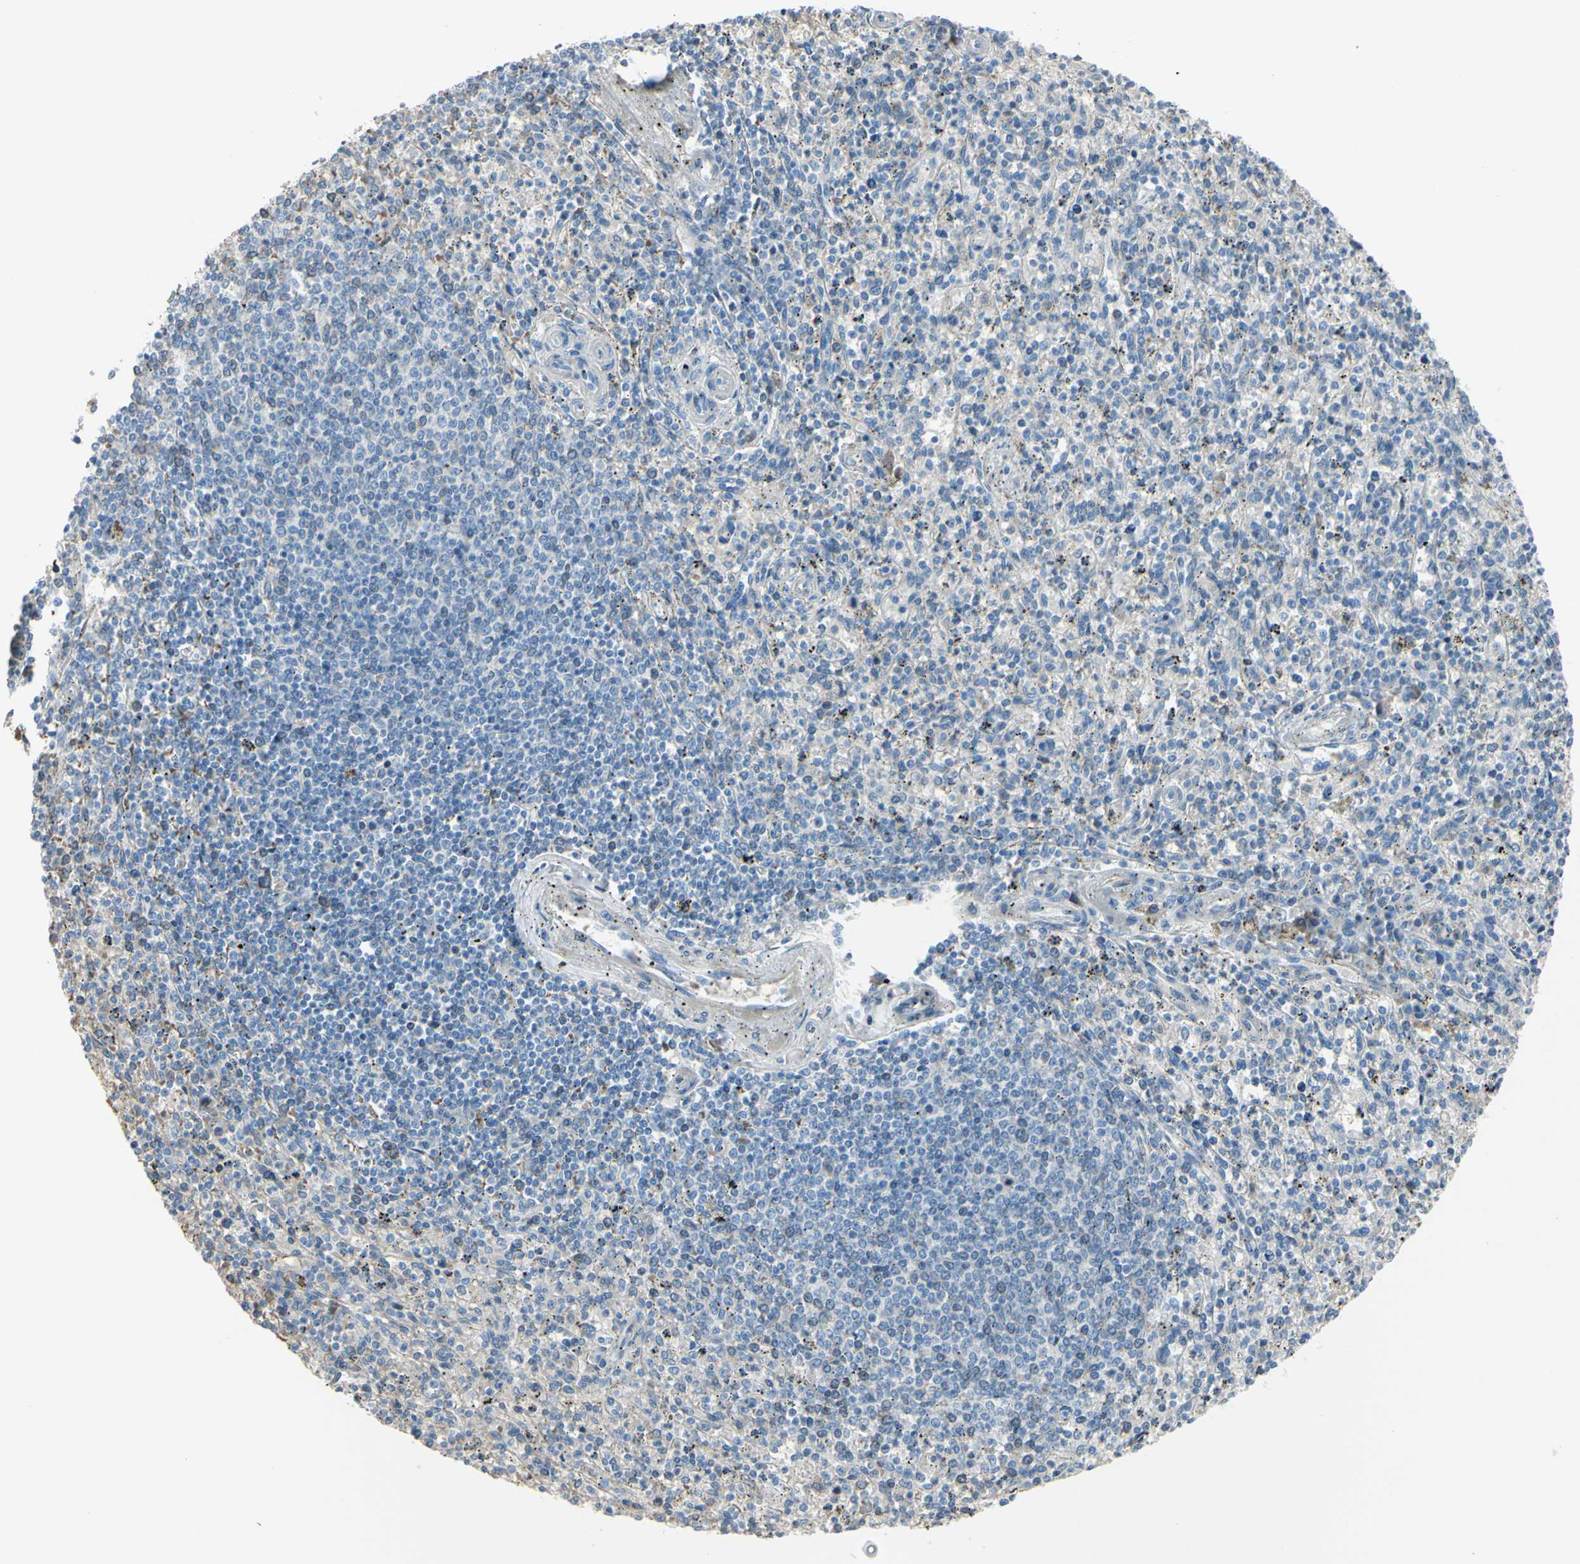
{"staining": {"intensity": "negative", "quantity": "none", "location": "none"}, "tissue": "spleen", "cell_type": "Cells in red pulp", "image_type": "normal", "snomed": [{"axis": "morphology", "description": "Normal tissue, NOS"}, {"axis": "topography", "description": "Spleen"}], "caption": "High power microscopy histopathology image of an immunohistochemistry (IHC) micrograph of normal spleen, revealing no significant staining in cells in red pulp. (DAB immunohistochemistry, high magnification).", "gene": "NCBP2L", "patient": {"sex": "male", "age": 72}}